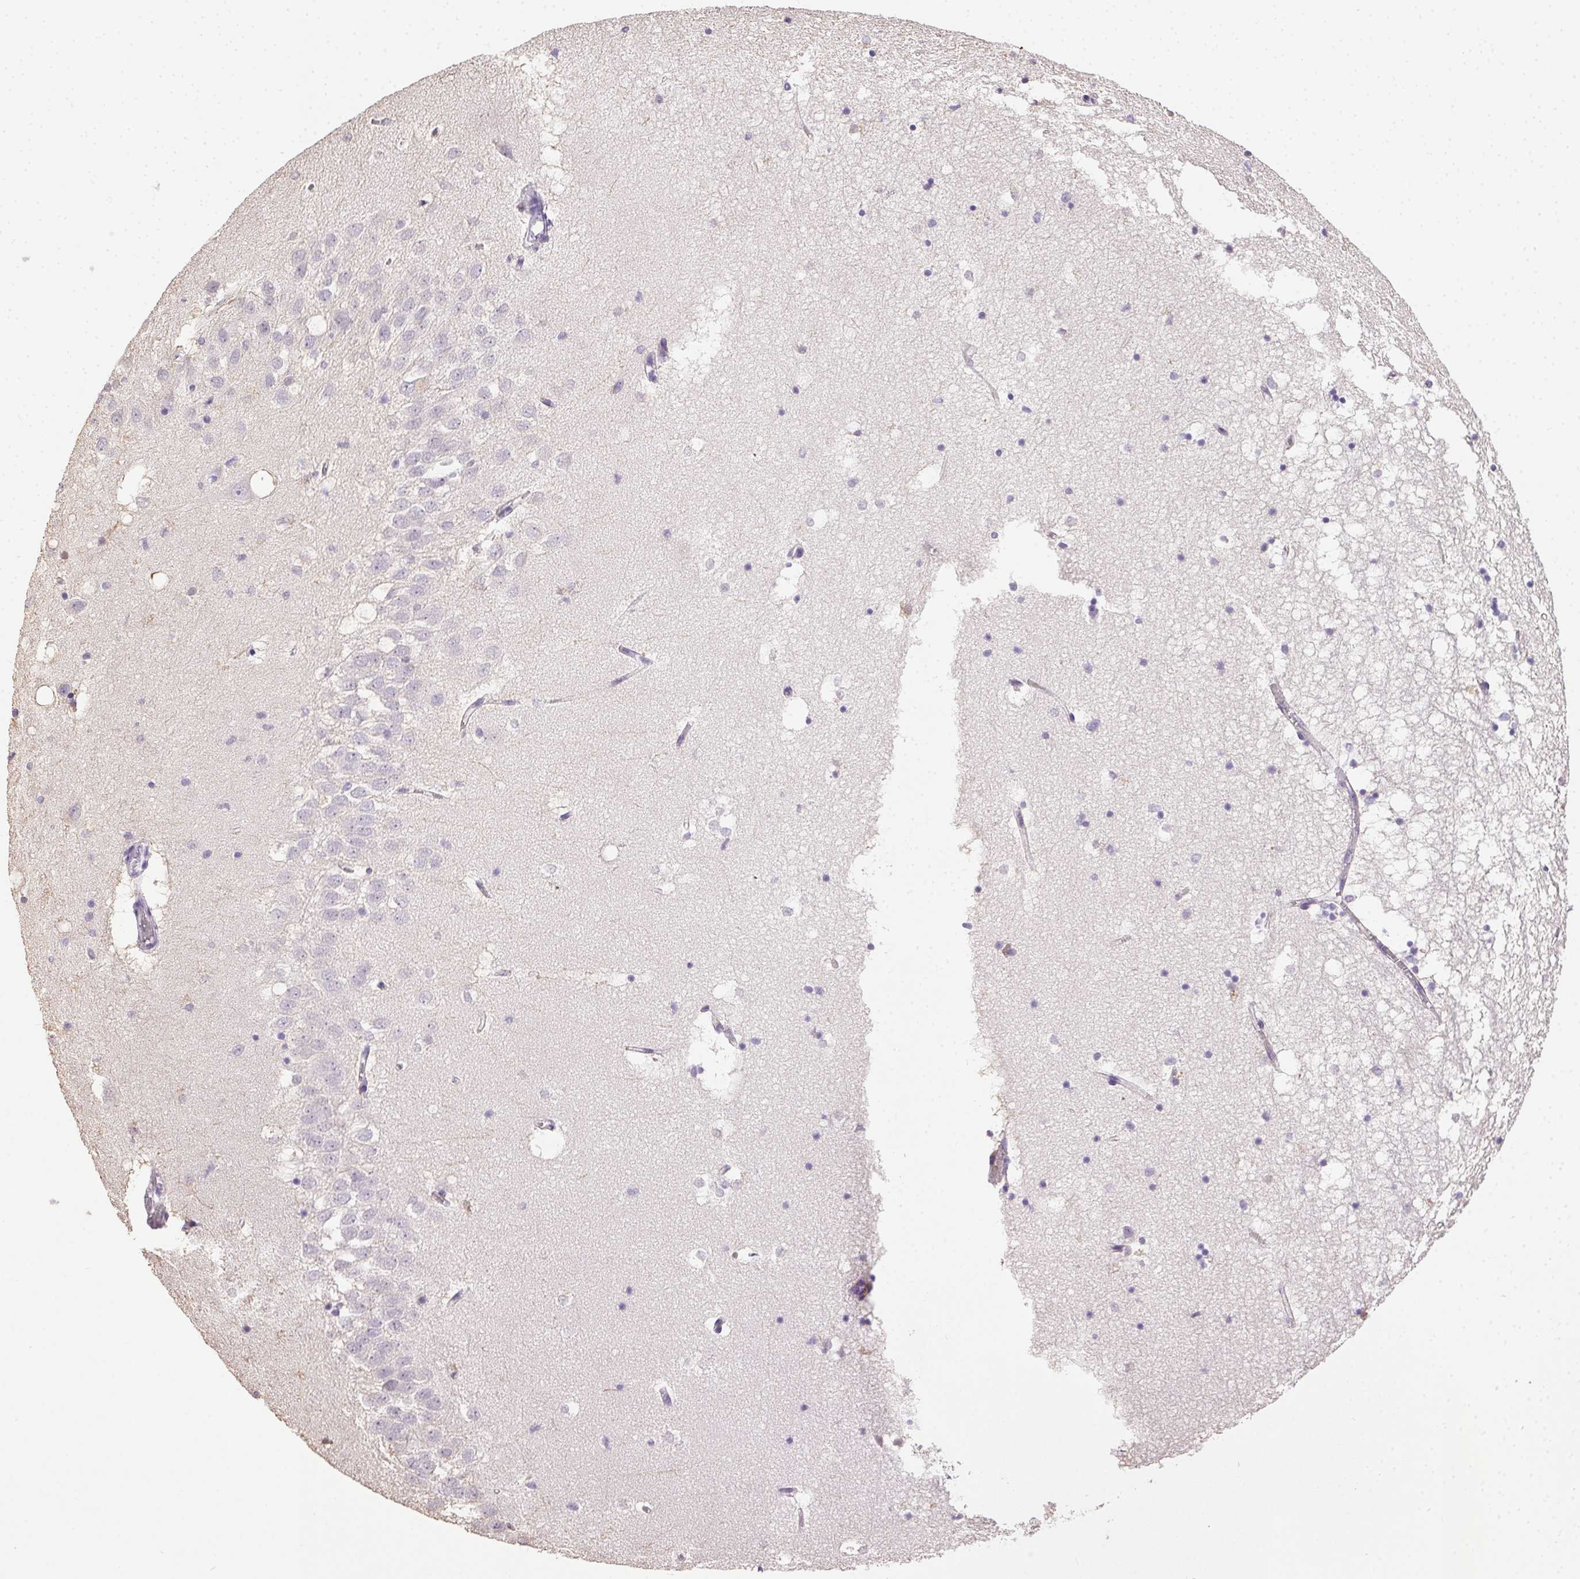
{"staining": {"intensity": "negative", "quantity": "none", "location": "none"}, "tissue": "hippocampus", "cell_type": "Glial cells", "image_type": "normal", "snomed": [{"axis": "morphology", "description": "Normal tissue, NOS"}, {"axis": "topography", "description": "Hippocampus"}], "caption": "Immunohistochemical staining of unremarkable hippocampus reveals no significant positivity in glial cells.", "gene": "SYCE2", "patient": {"sex": "male", "age": 58}}